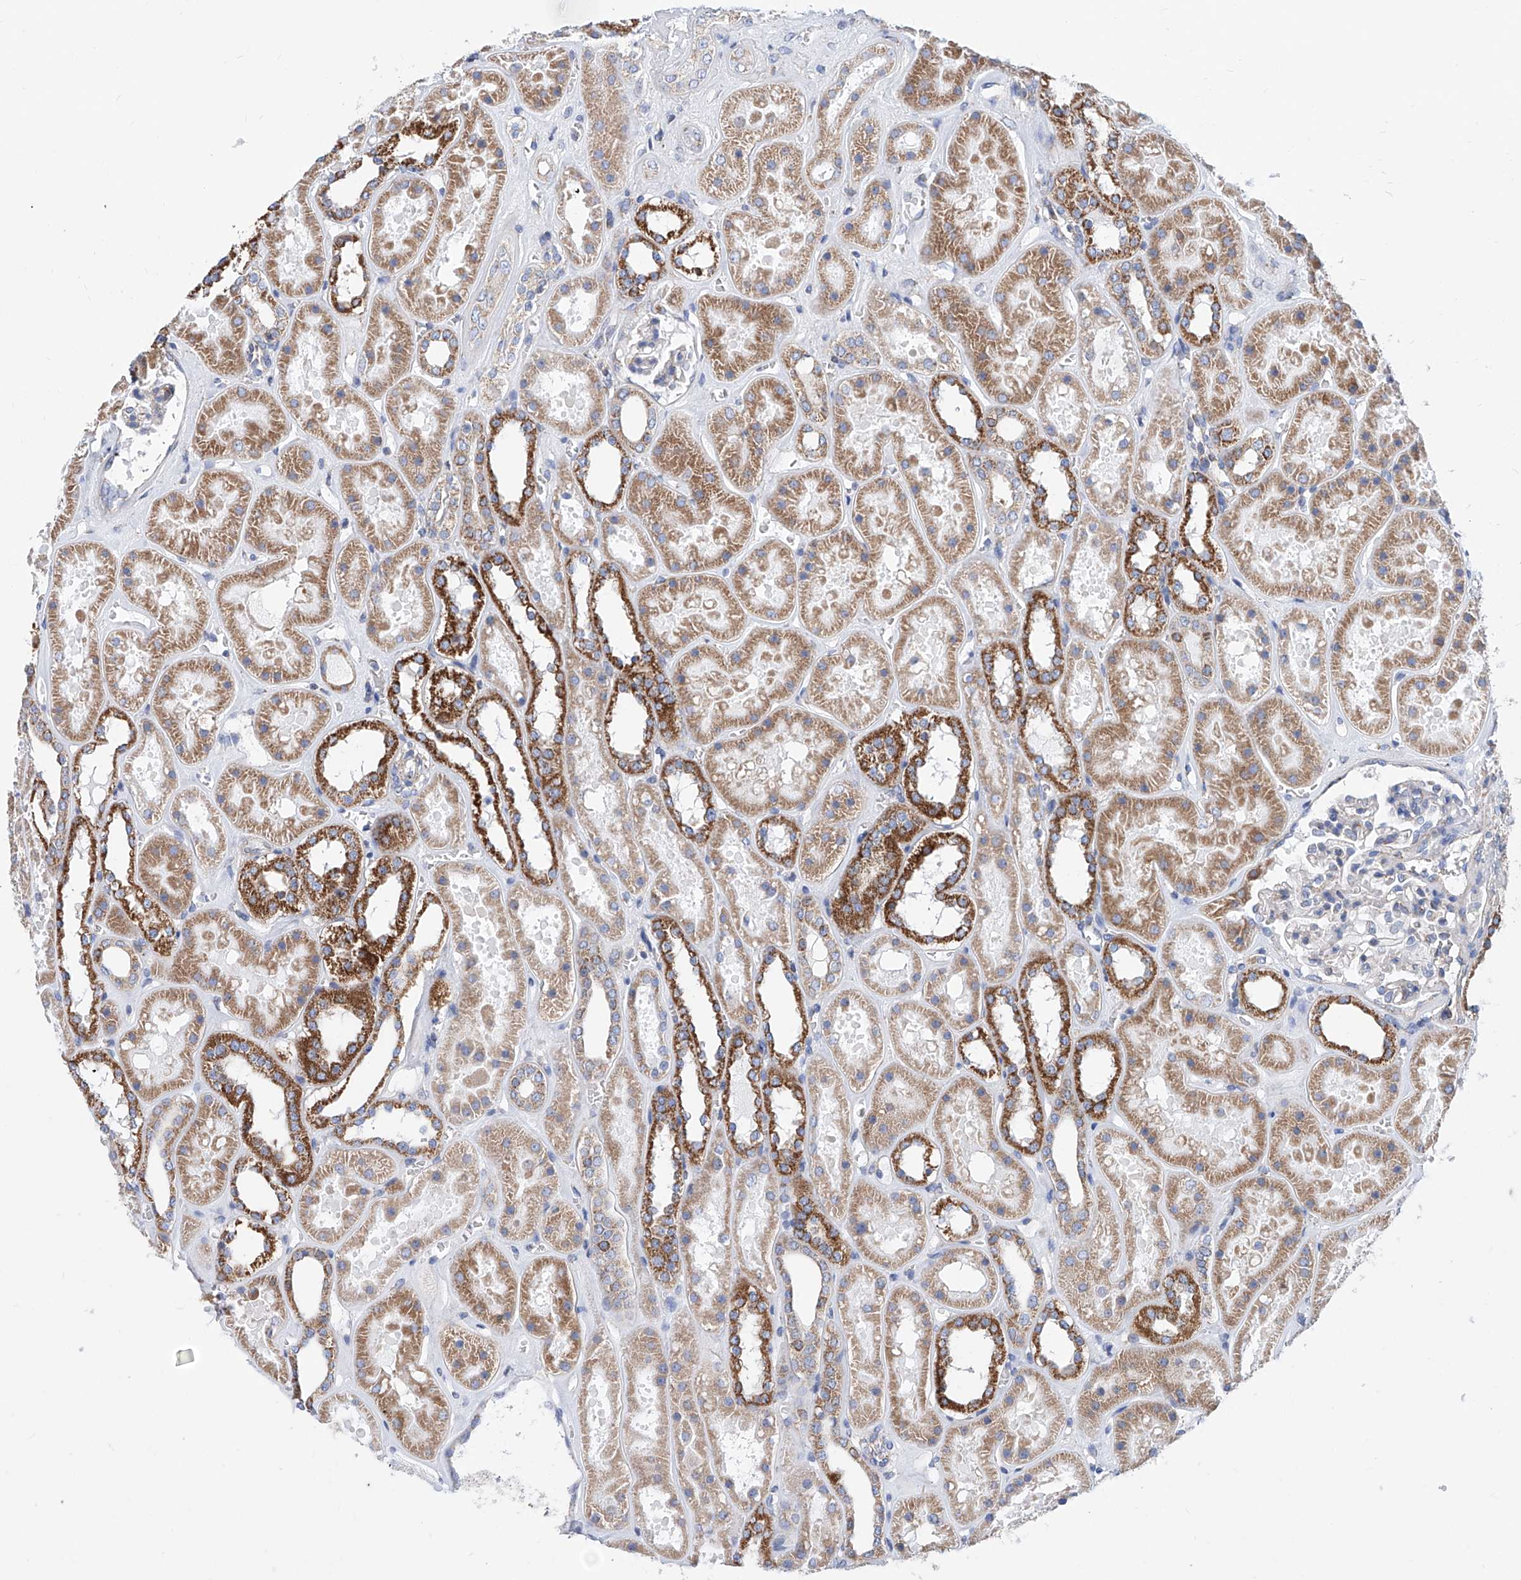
{"staining": {"intensity": "negative", "quantity": "none", "location": "none"}, "tissue": "kidney", "cell_type": "Cells in glomeruli", "image_type": "normal", "snomed": [{"axis": "morphology", "description": "Normal tissue, NOS"}, {"axis": "topography", "description": "Kidney"}], "caption": "Immunohistochemistry histopathology image of normal kidney: human kidney stained with DAB demonstrates no significant protein expression in cells in glomeruli. (DAB (3,3'-diaminobenzidine) IHC with hematoxylin counter stain).", "gene": "MAD2L1", "patient": {"sex": "female", "age": 41}}